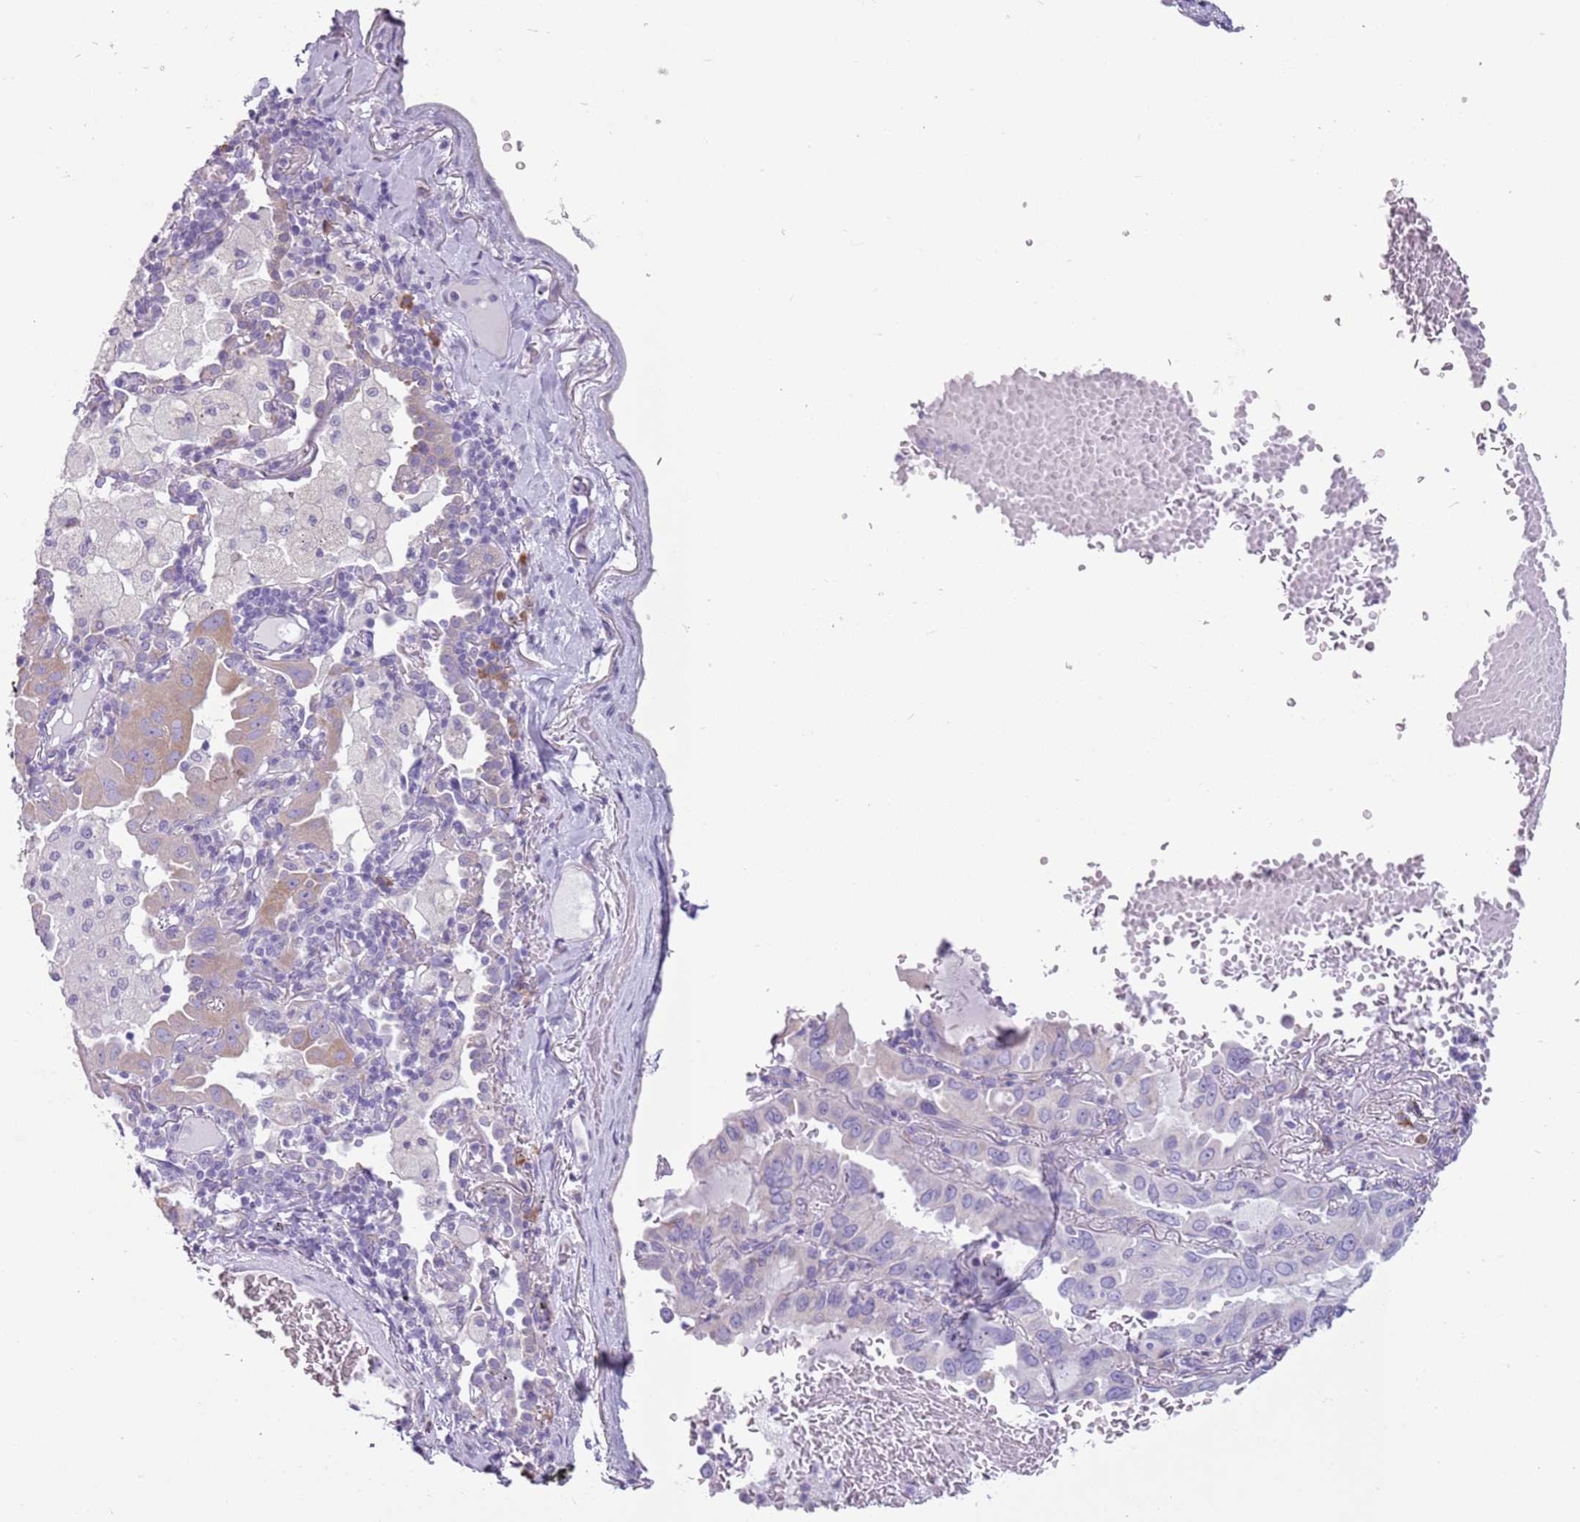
{"staining": {"intensity": "weak", "quantity": "25%-75%", "location": "cytoplasmic/membranous"}, "tissue": "lung cancer", "cell_type": "Tumor cells", "image_type": "cancer", "snomed": [{"axis": "morphology", "description": "Adenocarcinoma, NOS"}, {"axis": "topography", "description": "Lung"}], "caption": "Immunohistochemistry (IHC) histopathology image of neoplastic tissue: lung cancer (adenocarcinoma) stained using immunohistochemistry (IHC) displays low levels of weak protein expression localized specifically in the cytoplasmic/membranous of tumor cells, appearing as a cytoplasmic/membranous brown color.", "gene": "HYOU1", "patient": {"sex": "male", "age": 64}}